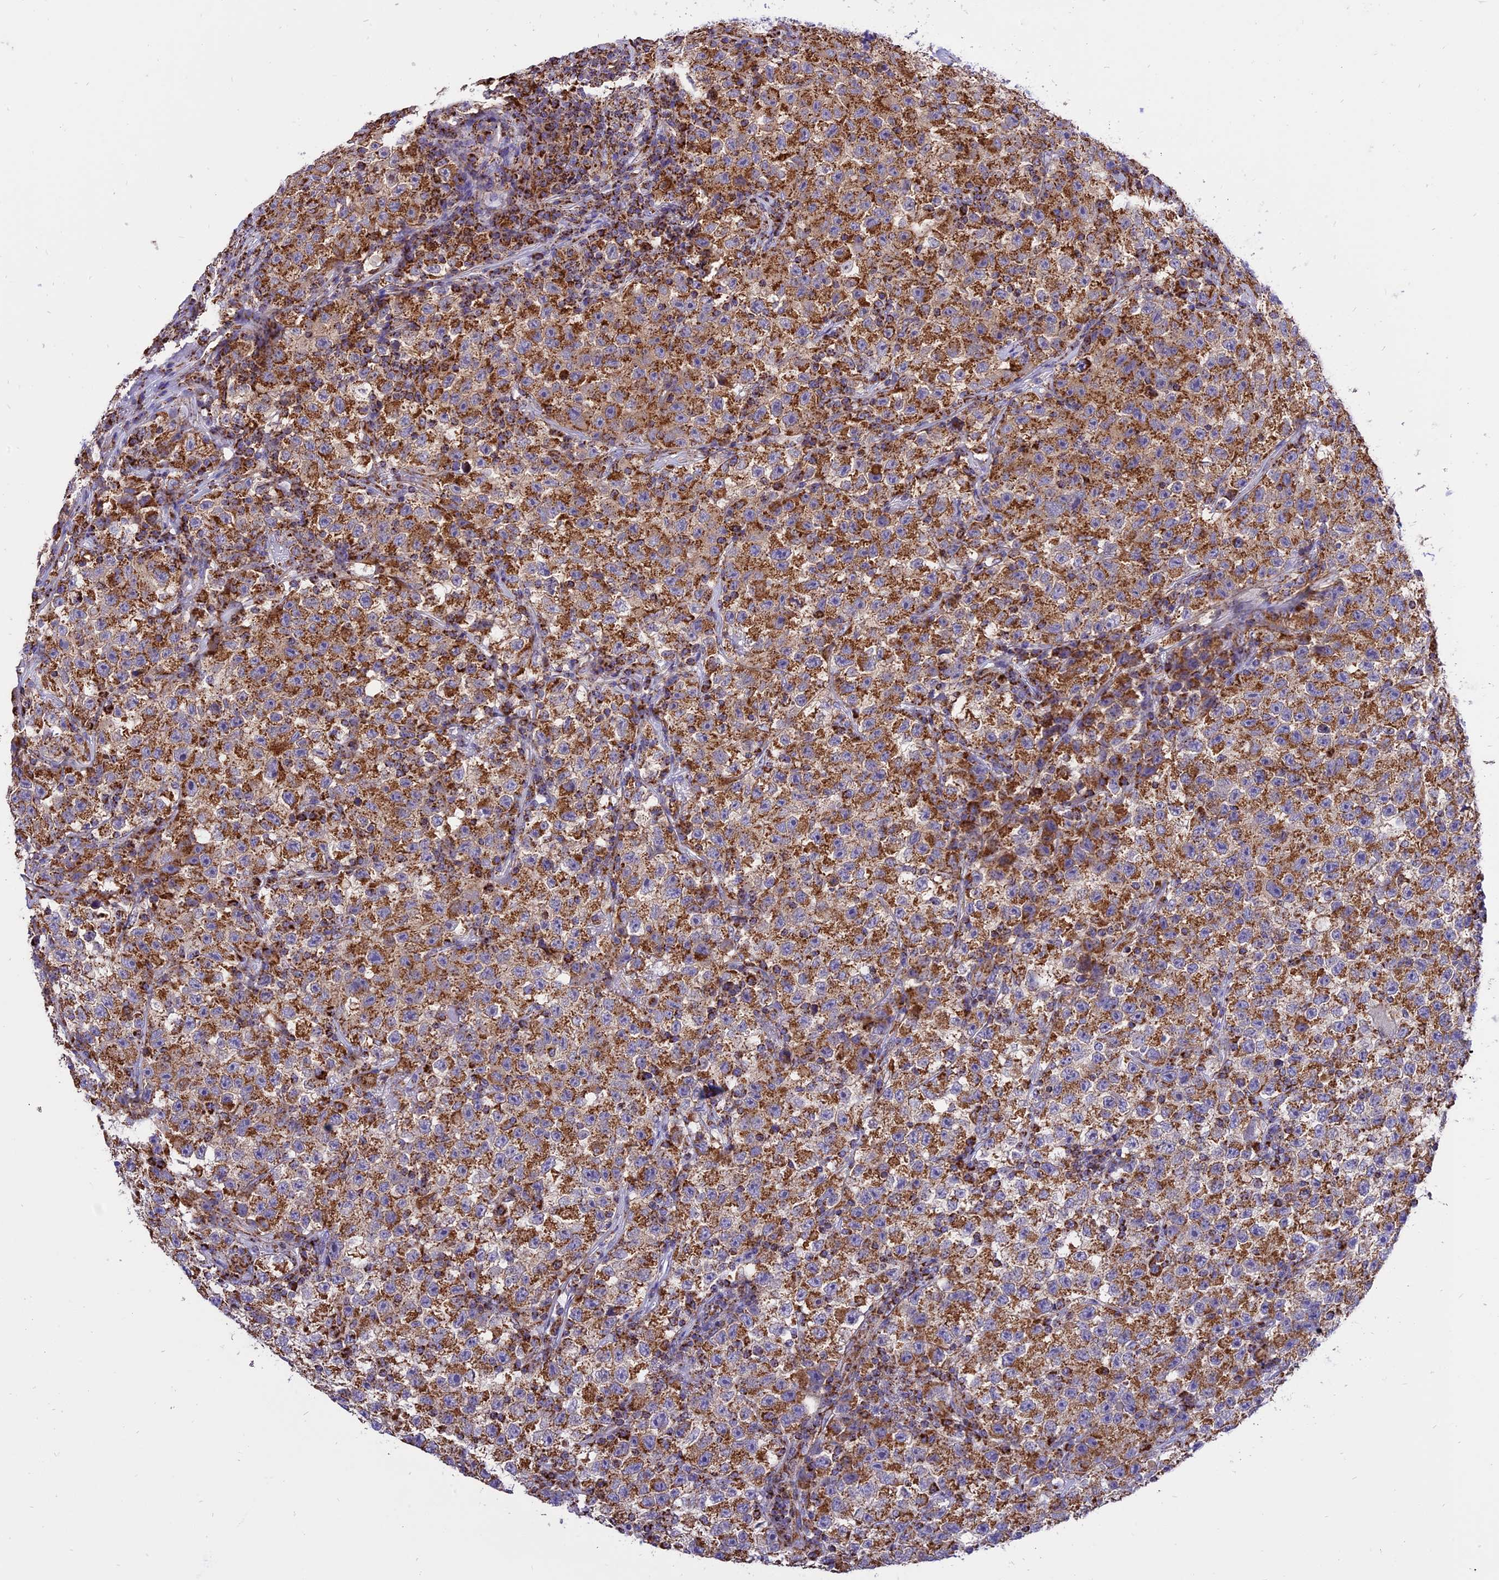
{"staining": {"intensity": "strong", "quantity": ">75%", "location": "cytoplasmic/membranous"}, "tissue": "testis cancer", "cell_type": "Tumor cells", "image_type": "cancer", "snomed": [{"axis": "morphology", "description": "Seminoma, NOS"}, {"axis": "topography", "description": "Testis"}], "caption": "Immunohistochemical staining of testis seminoma displays high levels of strong cytoplasmic/membranous staining in approximately >75% of tumor cells. (Brightfield microscopy of DAB IHC at high magnification).", "gene": "TTC4", "patient": {"sex": "male", "age": 22}}